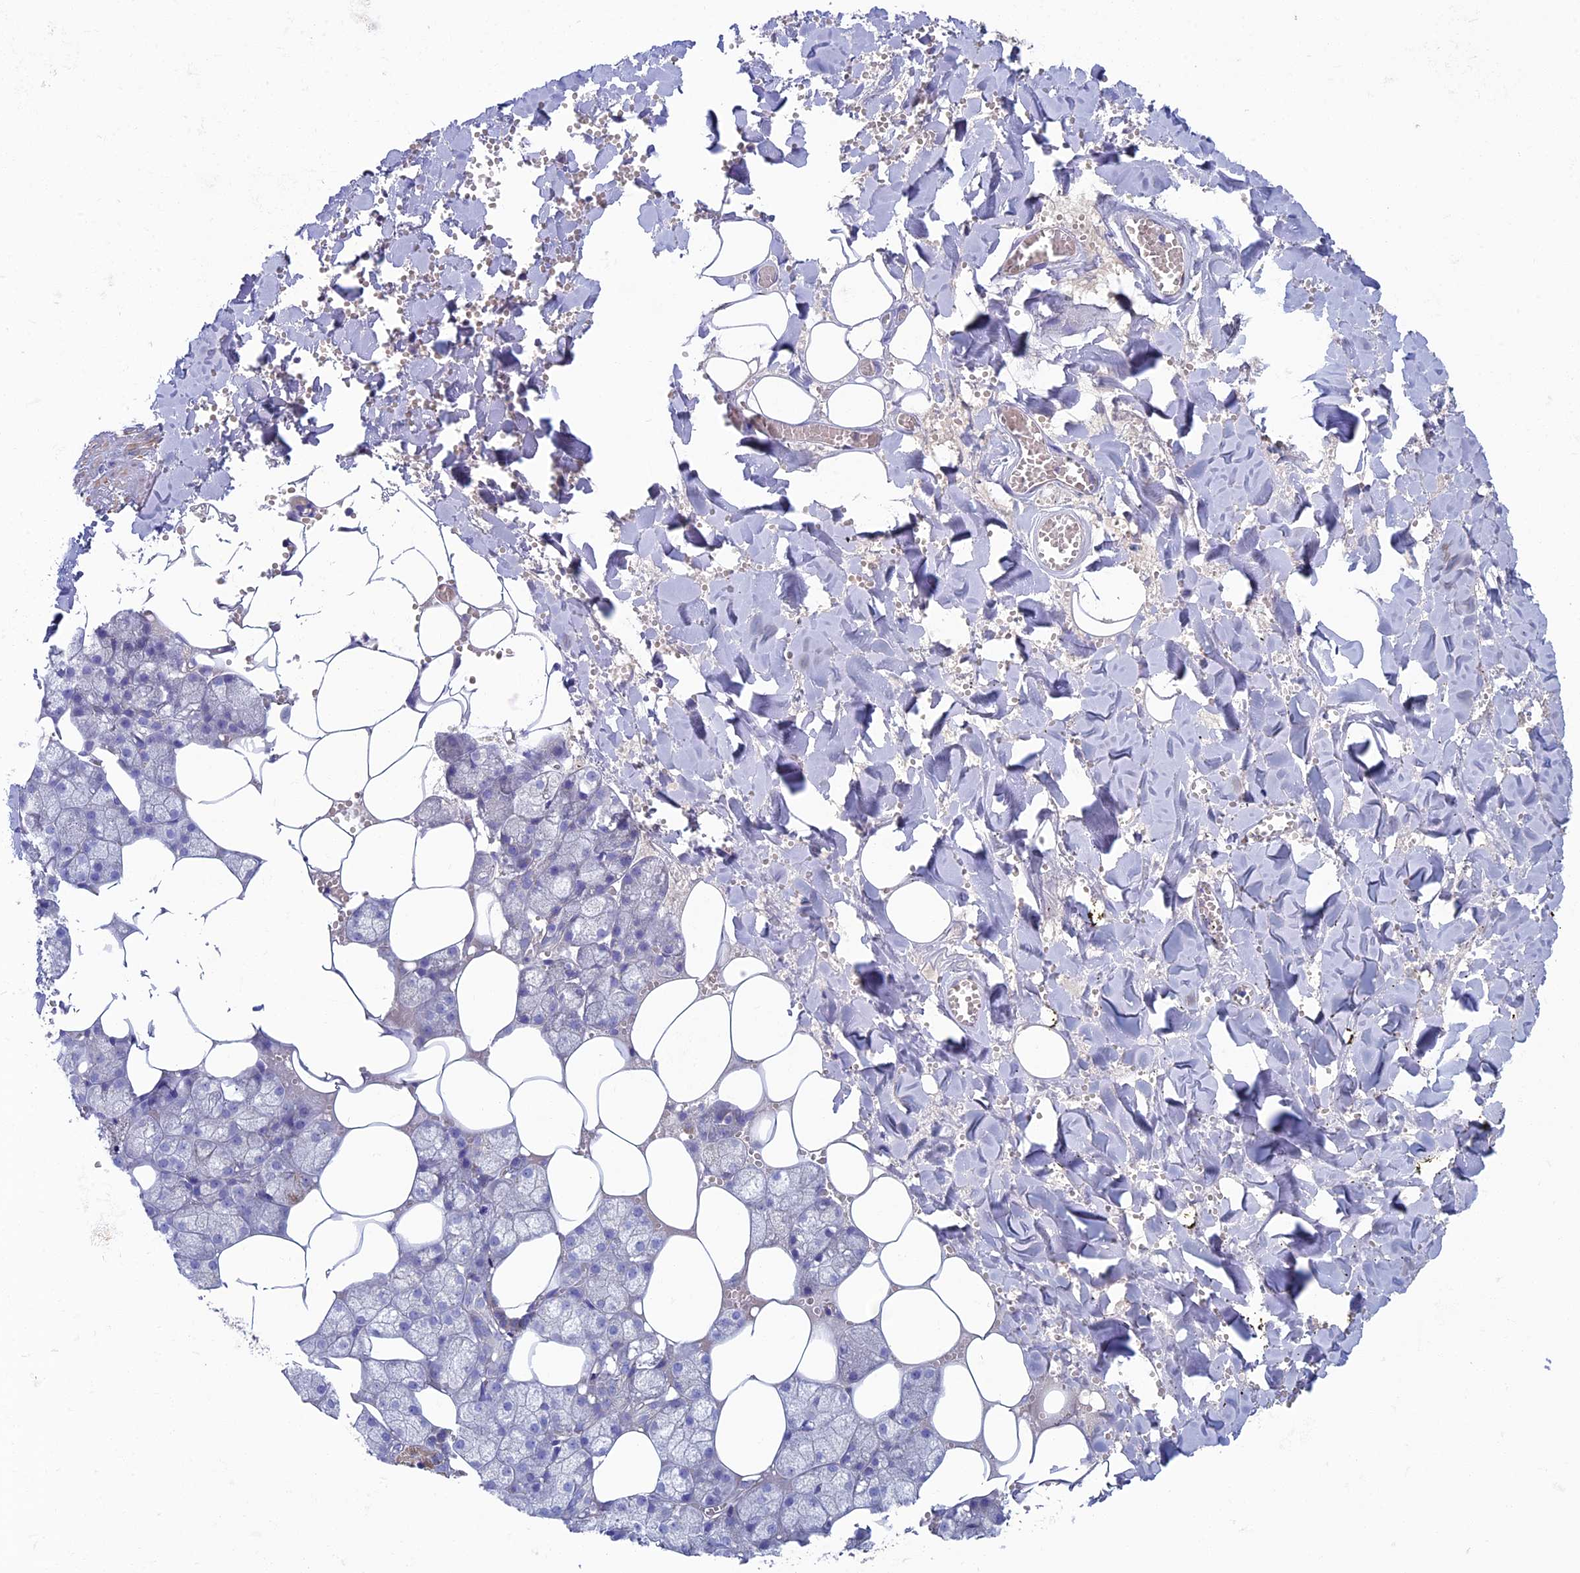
{"staining": {"intensity": "moderate", "quantity": "<25%", "location": "cytoplasmic/membranous"}, "tissue": "salivary gland", "cell_type": "Glandular cells", "image_type": "normal", "snomed": [{"axis": "morphology", "description": "Normal tissue, NOS"}, {"axis": "topography", "description": "Salivary gland"}], "caption": "Brown immunohistochemical staining in benign salivary gland shows moderate cytoplasmic/membranous expression in about <25% of glandular cells.", "gene": "SLC15A5", "patient": {"sex": "male", "age": 62}}